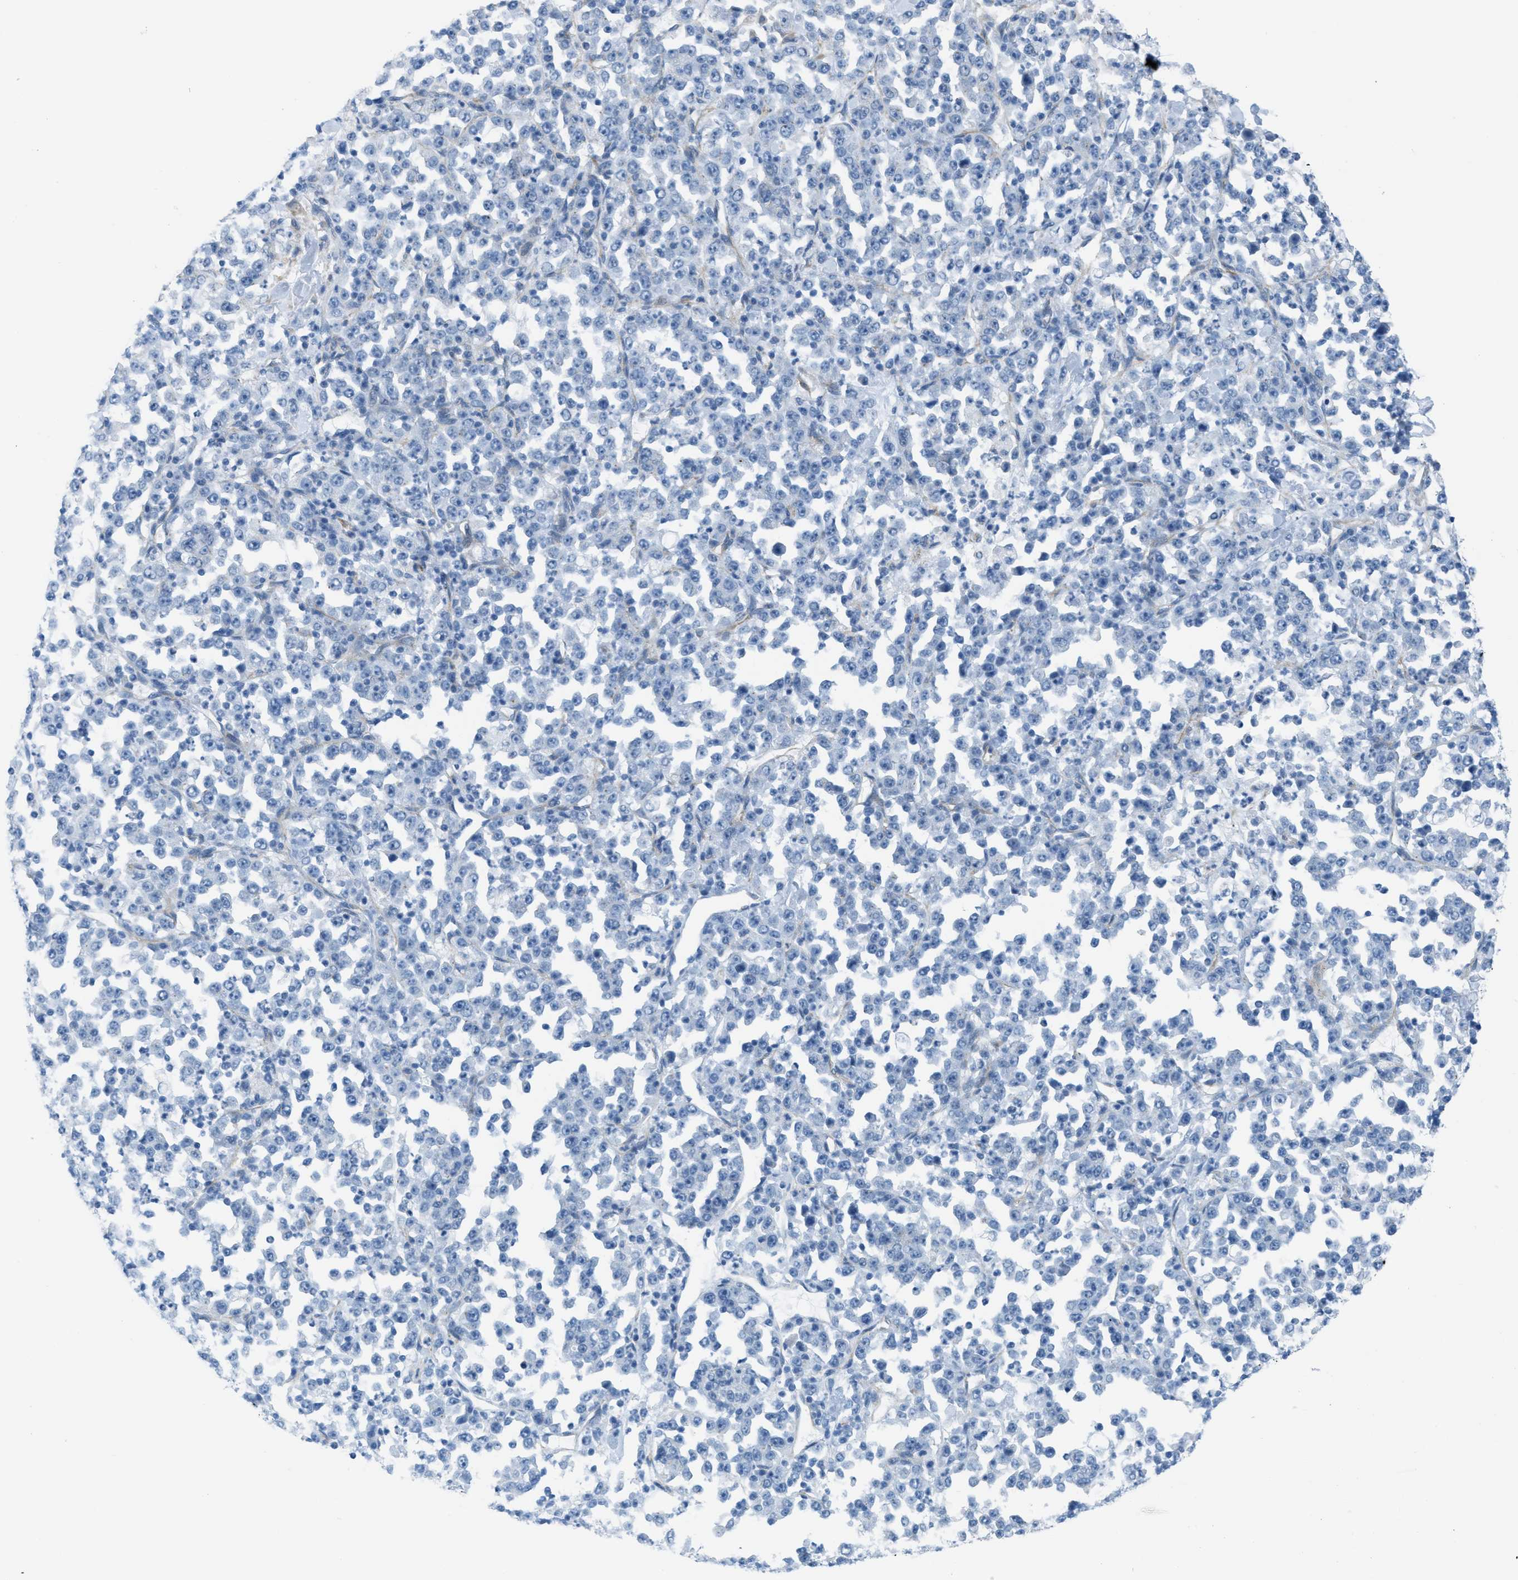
{"staining": {"intensity": "negative", "quantity": "none", "location": "none"}, "tissue": "stomach cancer", "cell_type": "Tumor cells", "image_type": "cancer", "snomed": [{"axis": "morphology", "description": "Normal tissue, NOS"}, {"axis": "morphology", "description": "Adenocarcinoma, NOS"}, {"axis": "topography", "description": "Stomach, upper"}, {"axis": "topography", "description": "Stomach"}], "caption": "High power microscopy photomicrograph of an immunohistochemistry (IHC) histopathology image of stomach adenocarcinoma, revealing no significant staining in tumor cells. (DAB IHC visualized using brightfield microscopy, high magnification).", "gene": "SLC12A1", "patient": {"sex": "male", "age": 59}}